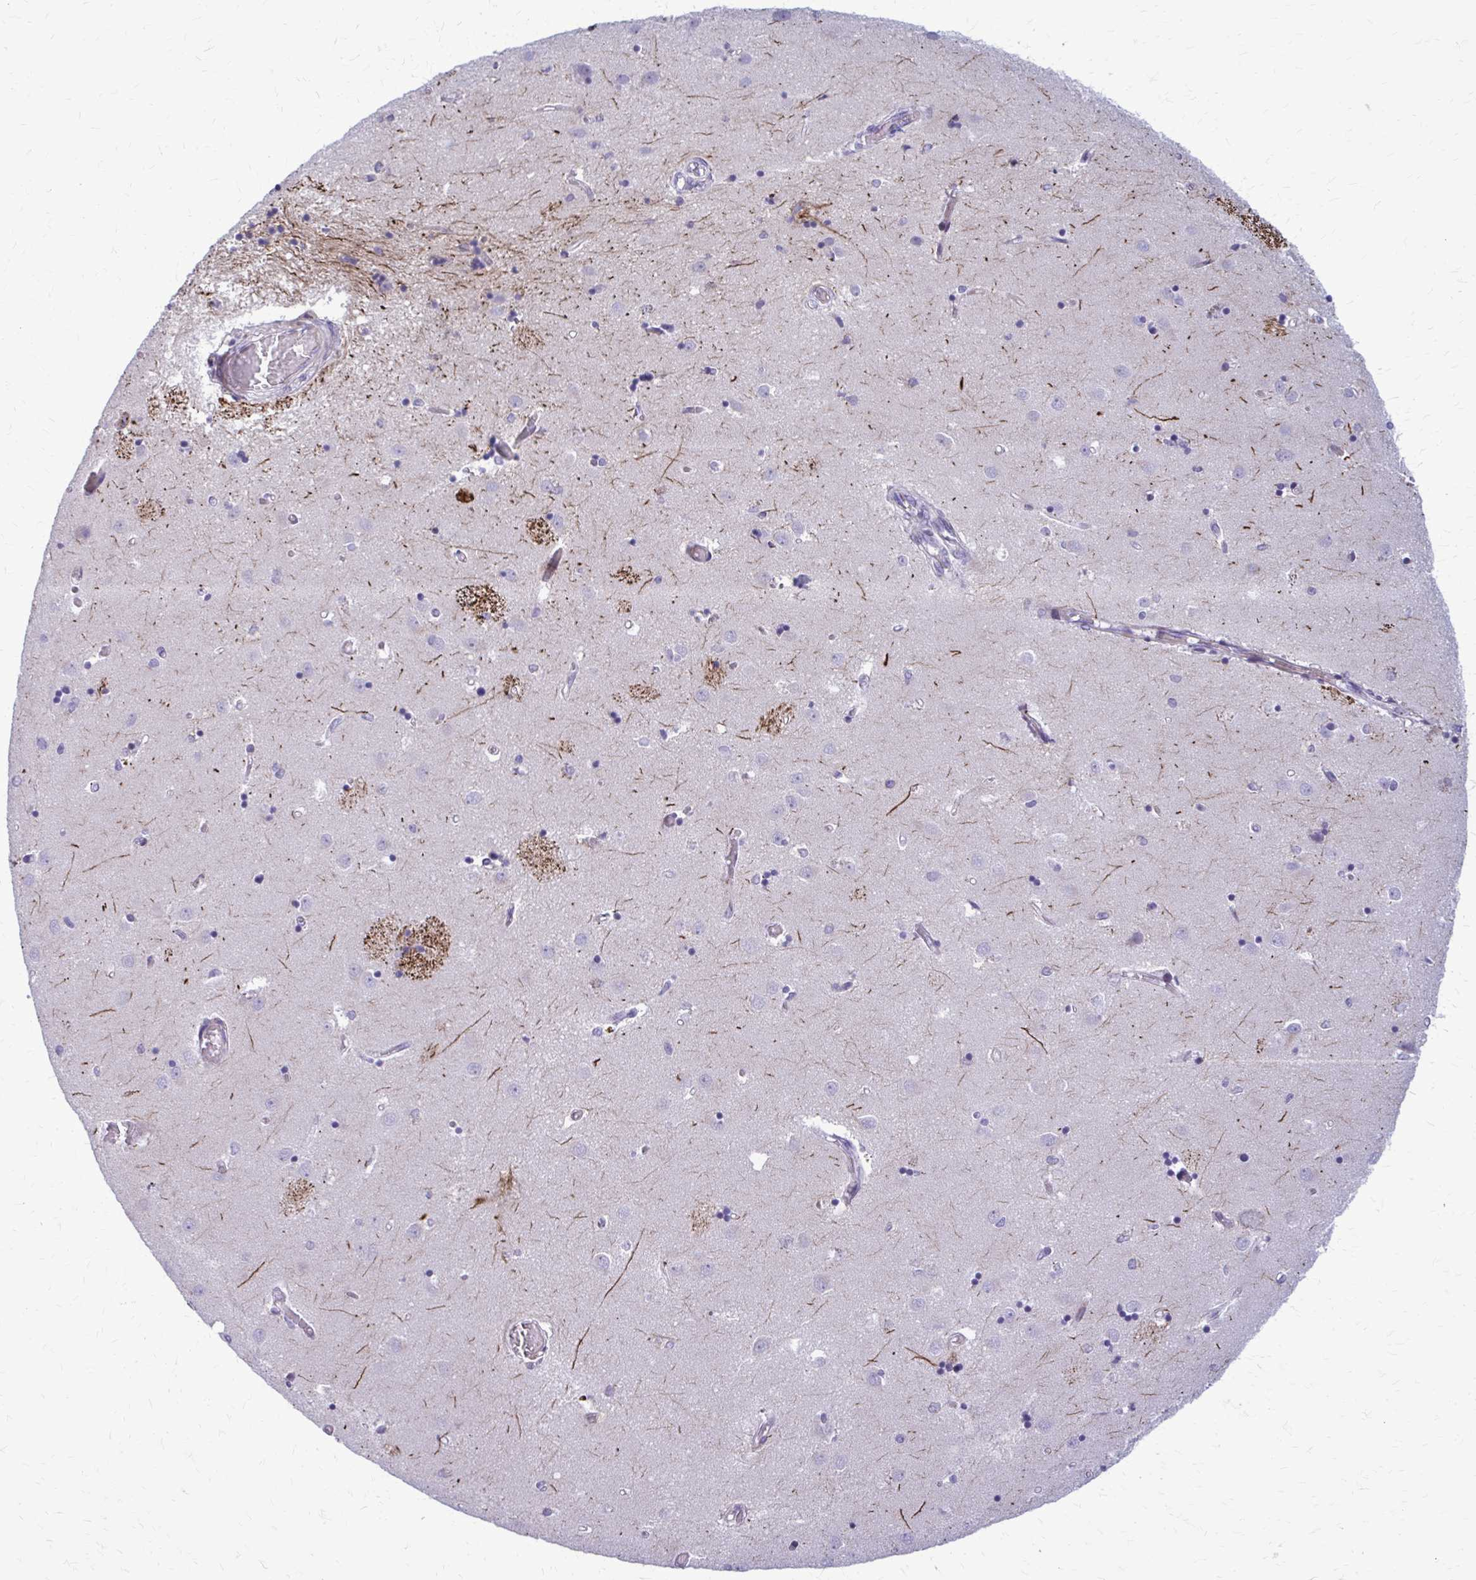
{"staining": {"intensity": "negative", "quantity": "none", "location": "none"}, "tissue": "caudate", "cell_type": "Glial cells", "image_type": "normal", "snomed": [{"axis": "morphology", "description": "Normal tissue, NOS"}, {"axis": "topography", "description": "Lateral ventricle wall"}], "caption": "An immunohistochemistry (IHC) photomicrograph of benign caudate is shown. There is no staining in glial cells of caudate.", "gene": "PEDS1", "patient": {"sex": "male", "age": 54}}